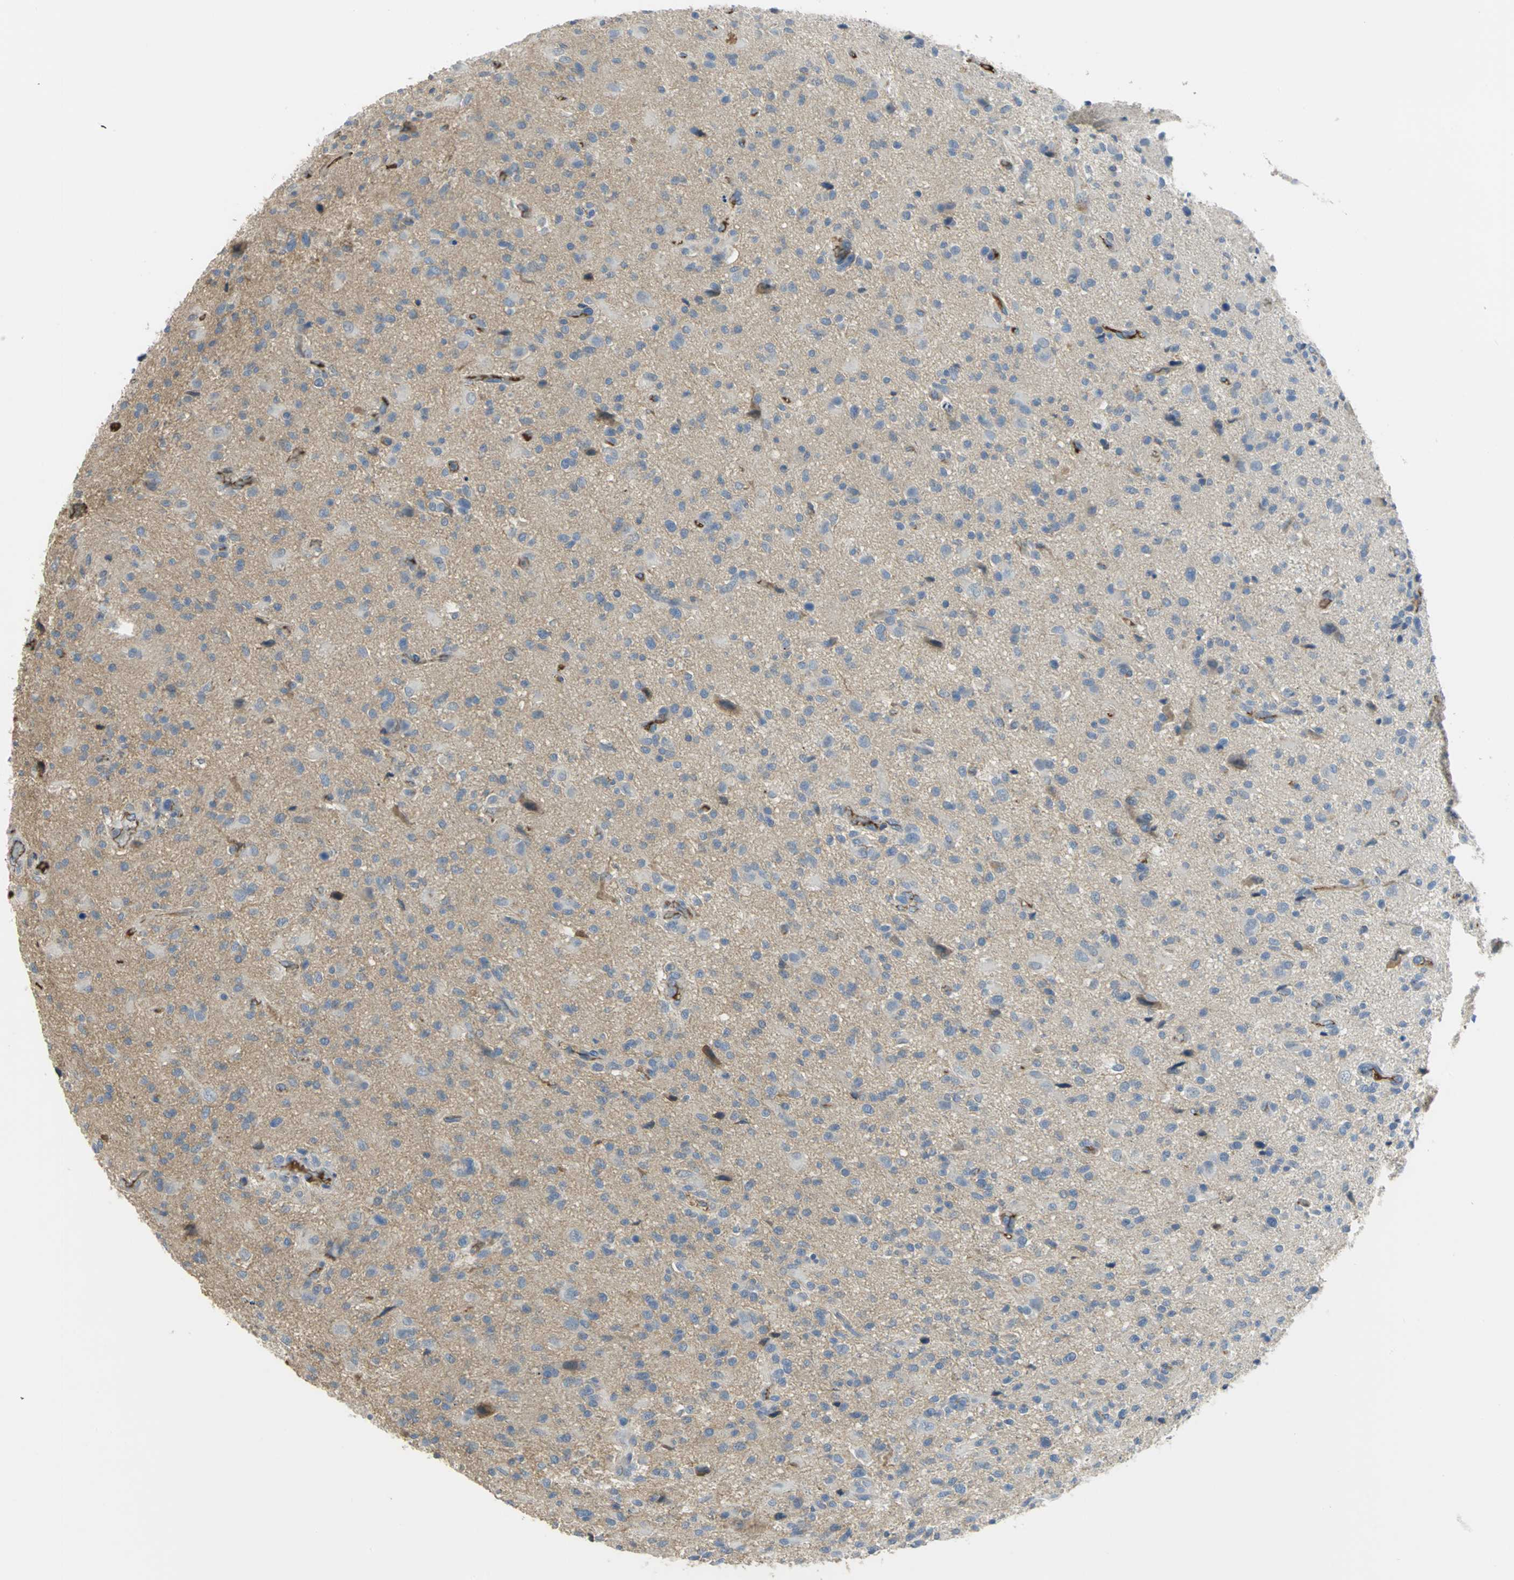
{"staining": {"intensity": "moderate", "quantity": "25%-75%", "location": "cytoplasmic/membranous"}, "tissue": "glioma", "cell_type": "Tumor cells", "image_type": "cancer", "snomed": [{"axis": "morphology", "description": "Glioma, malignant, High grade"}, {"axis": "topography", "description": "Brain"}], "caption": "Glioma tissue displays moderate cytoplasmic/membranous positivity in approximately 25%-75% of tumor cells, visualized by immunohistochemistry.", "gene": "GYG2", "patient": {"sex": "male", "age": 71}}